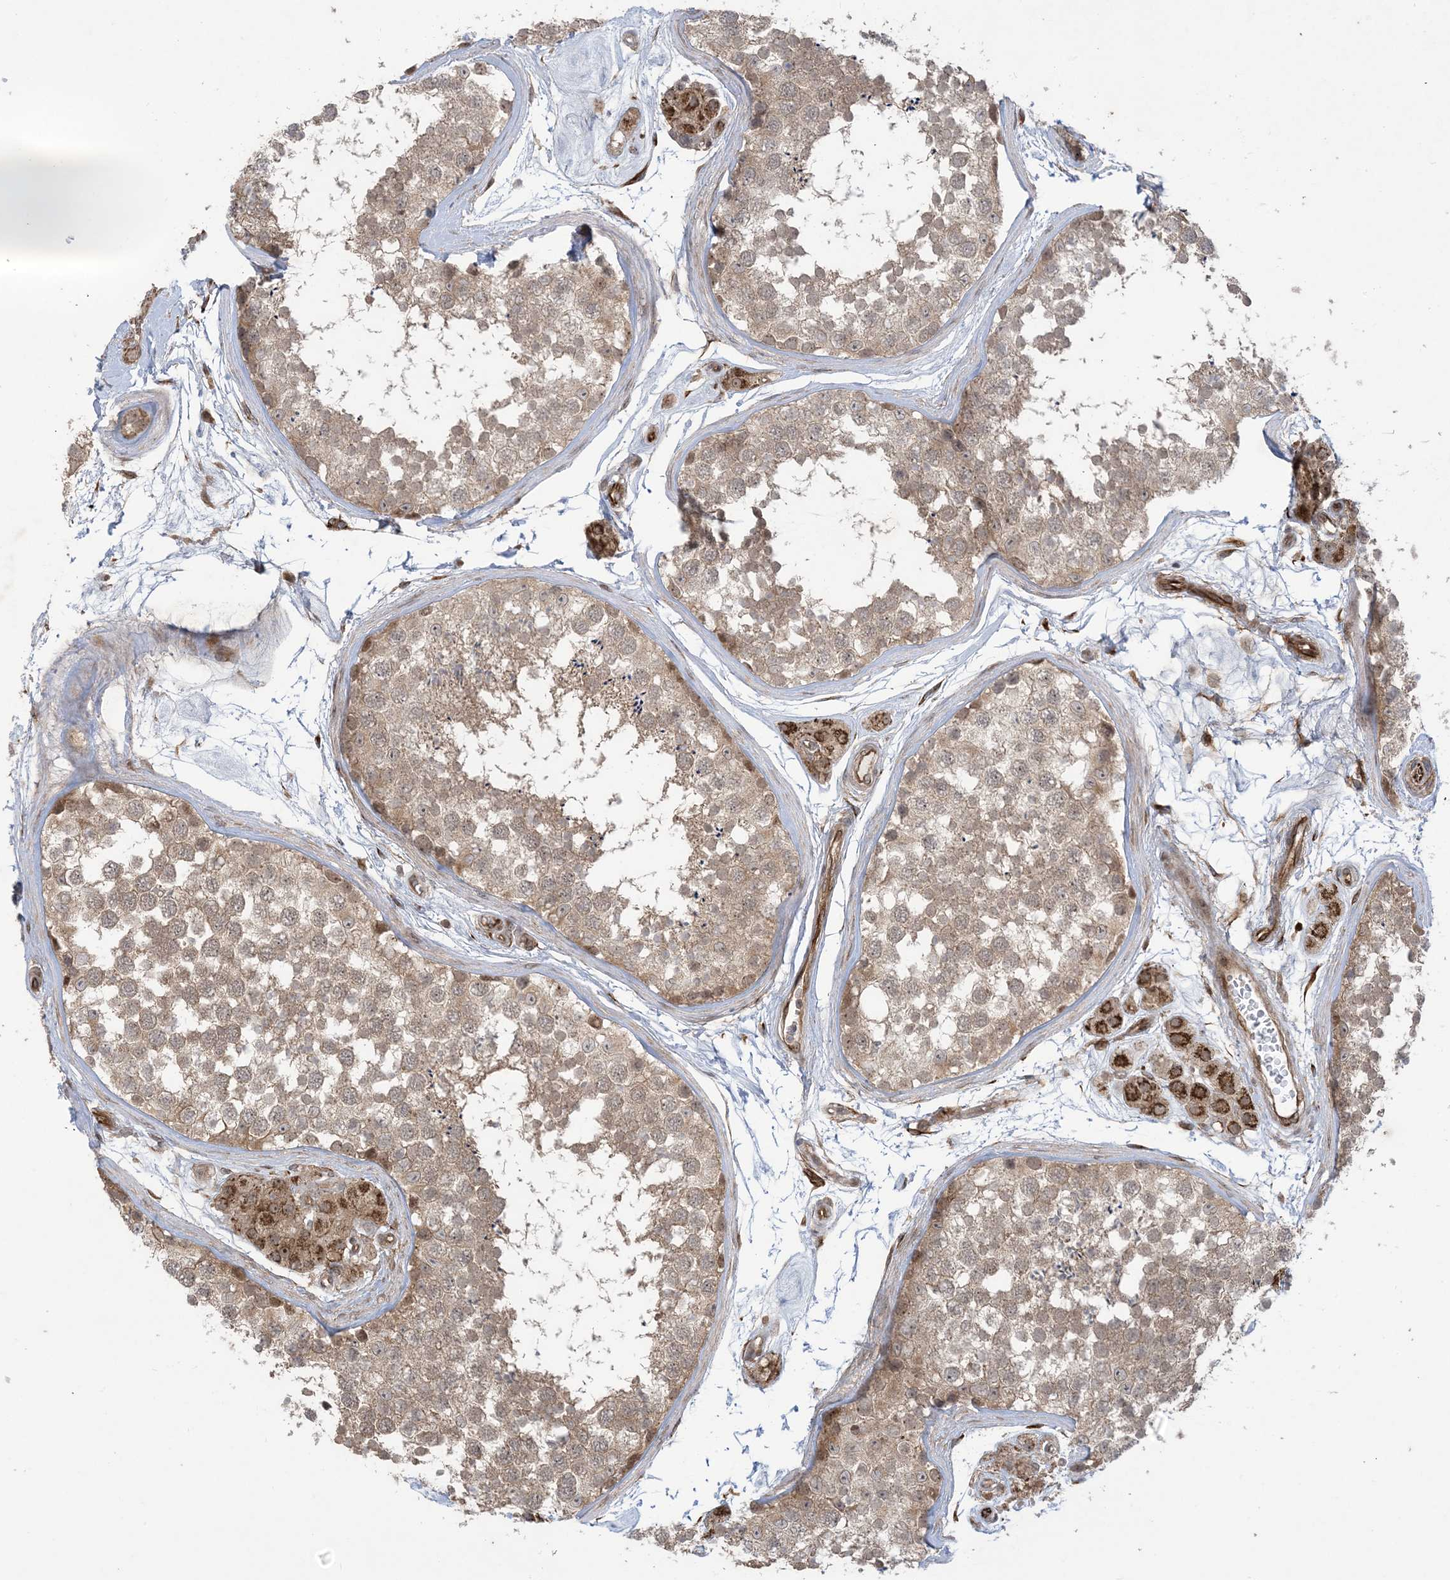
{"staining": {"intensity": "moderate", "quantity": "25%-75%", "location": "cytoplasmic/membranous"}, "tissue": "testis", "cell_type": "Cells in seminiferous ducts", "image_type": "normal", "snomed": [{"axis": "morphology", "description": "Normal tissue, NOS"}, {"axis": "topography", "description": "Testis"}], "caption": "Cells in seminiferous ducts demonstrate medium levels of moderate cytoplasmic/membranous expression in approximately 25%-75% of cells in benign human testis.", "gene": "SOGA3", "patient": {"sex": "male", "age": 56}}